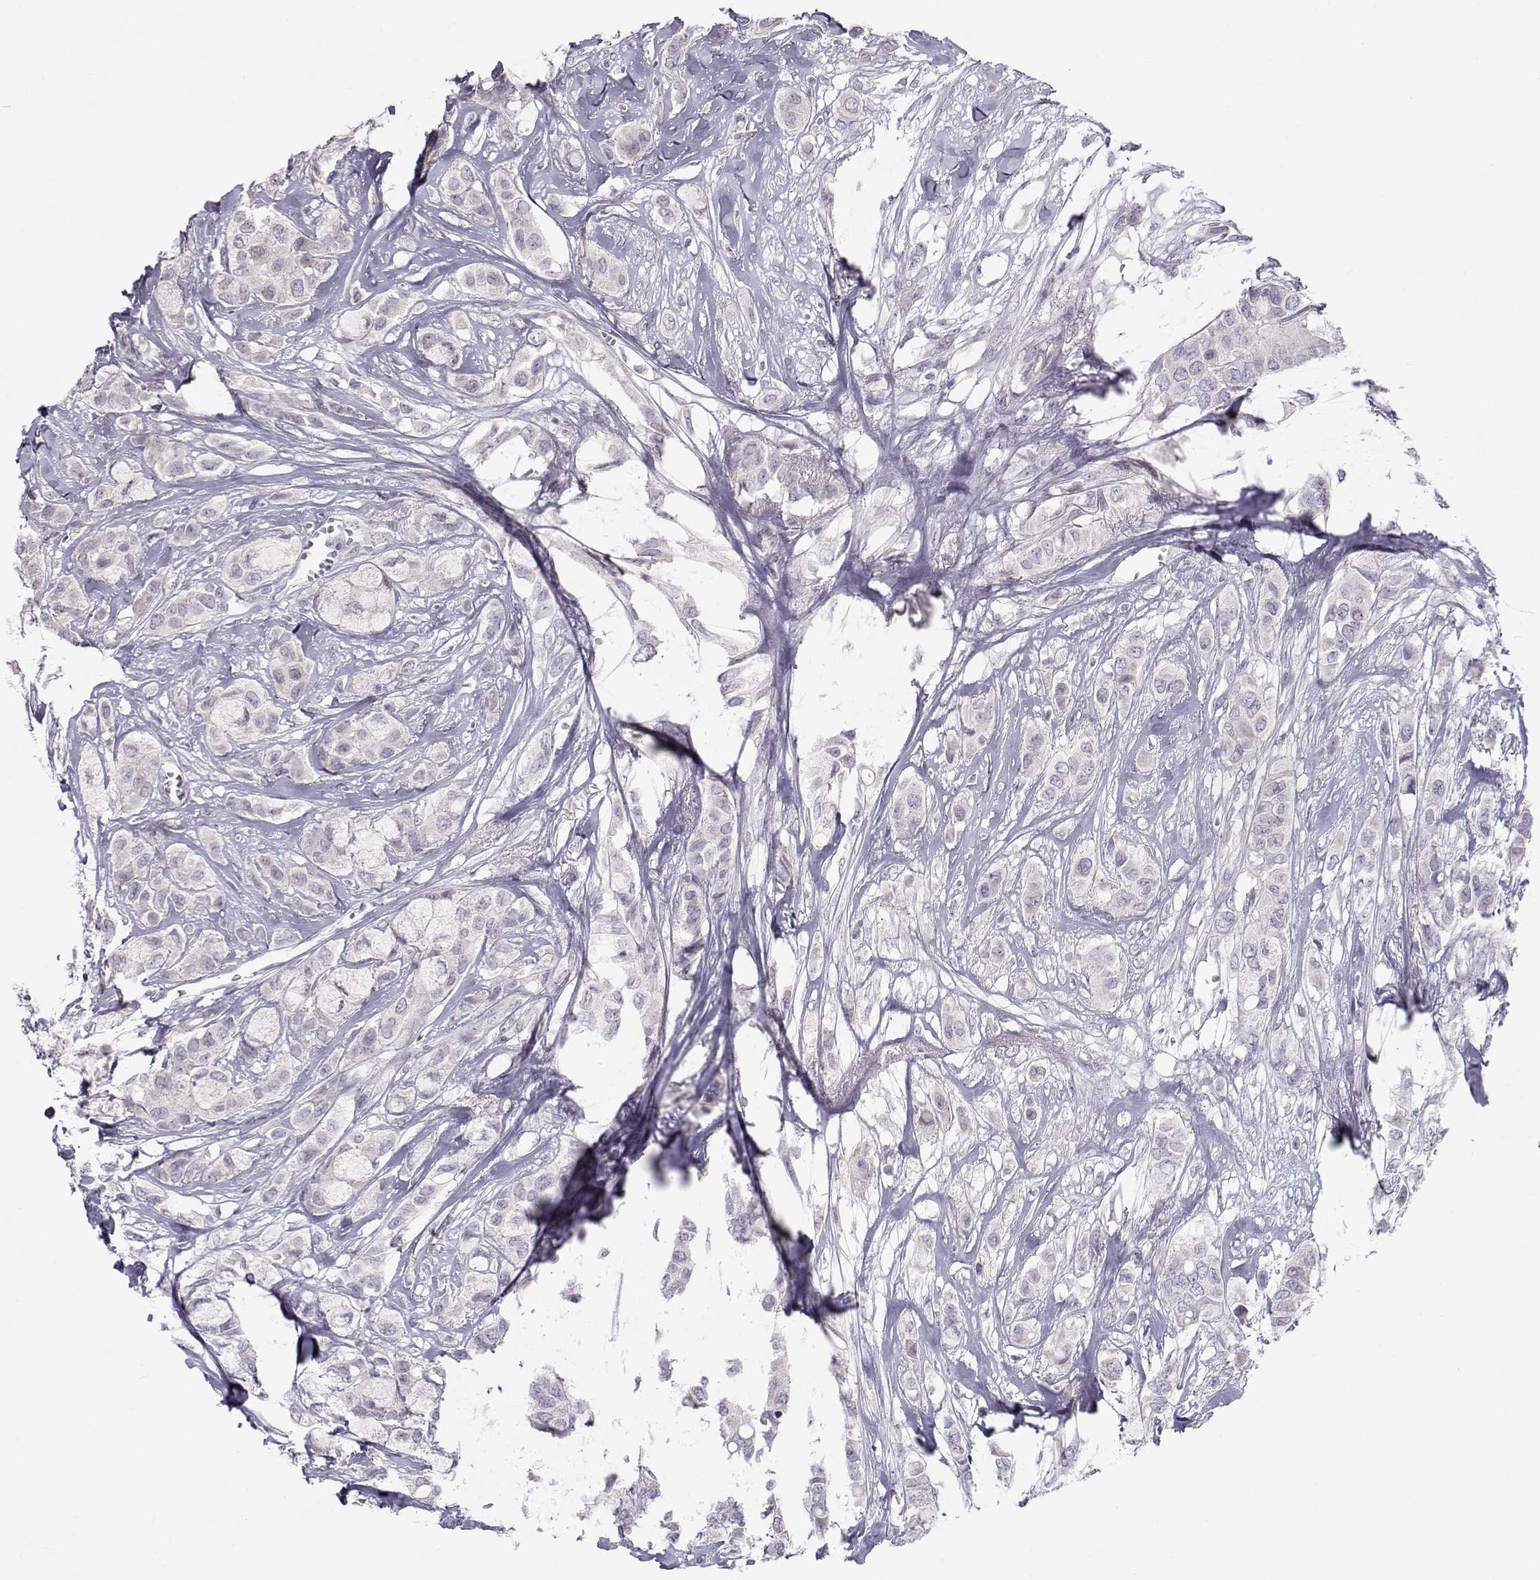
{"staining": {"intensity": "negative", "quantity": "none", "location": "none"}, "tissue": "breast cancer", "cell_type": "Tumor cells", "image_type": "cancer", "snomed": [{"axis": "morphology", "description": "Duct carcinoma"}, {"axis": "topography", "description": "Breast"}], "caption": "This is a histopathology image of immunohistochemistry staining of breast cancer (infiltrating ductal carcinoma), which shows no positivity in tumor cells.", "gene": "NPVF", "patient": {"sex": "female", "age": 85}}